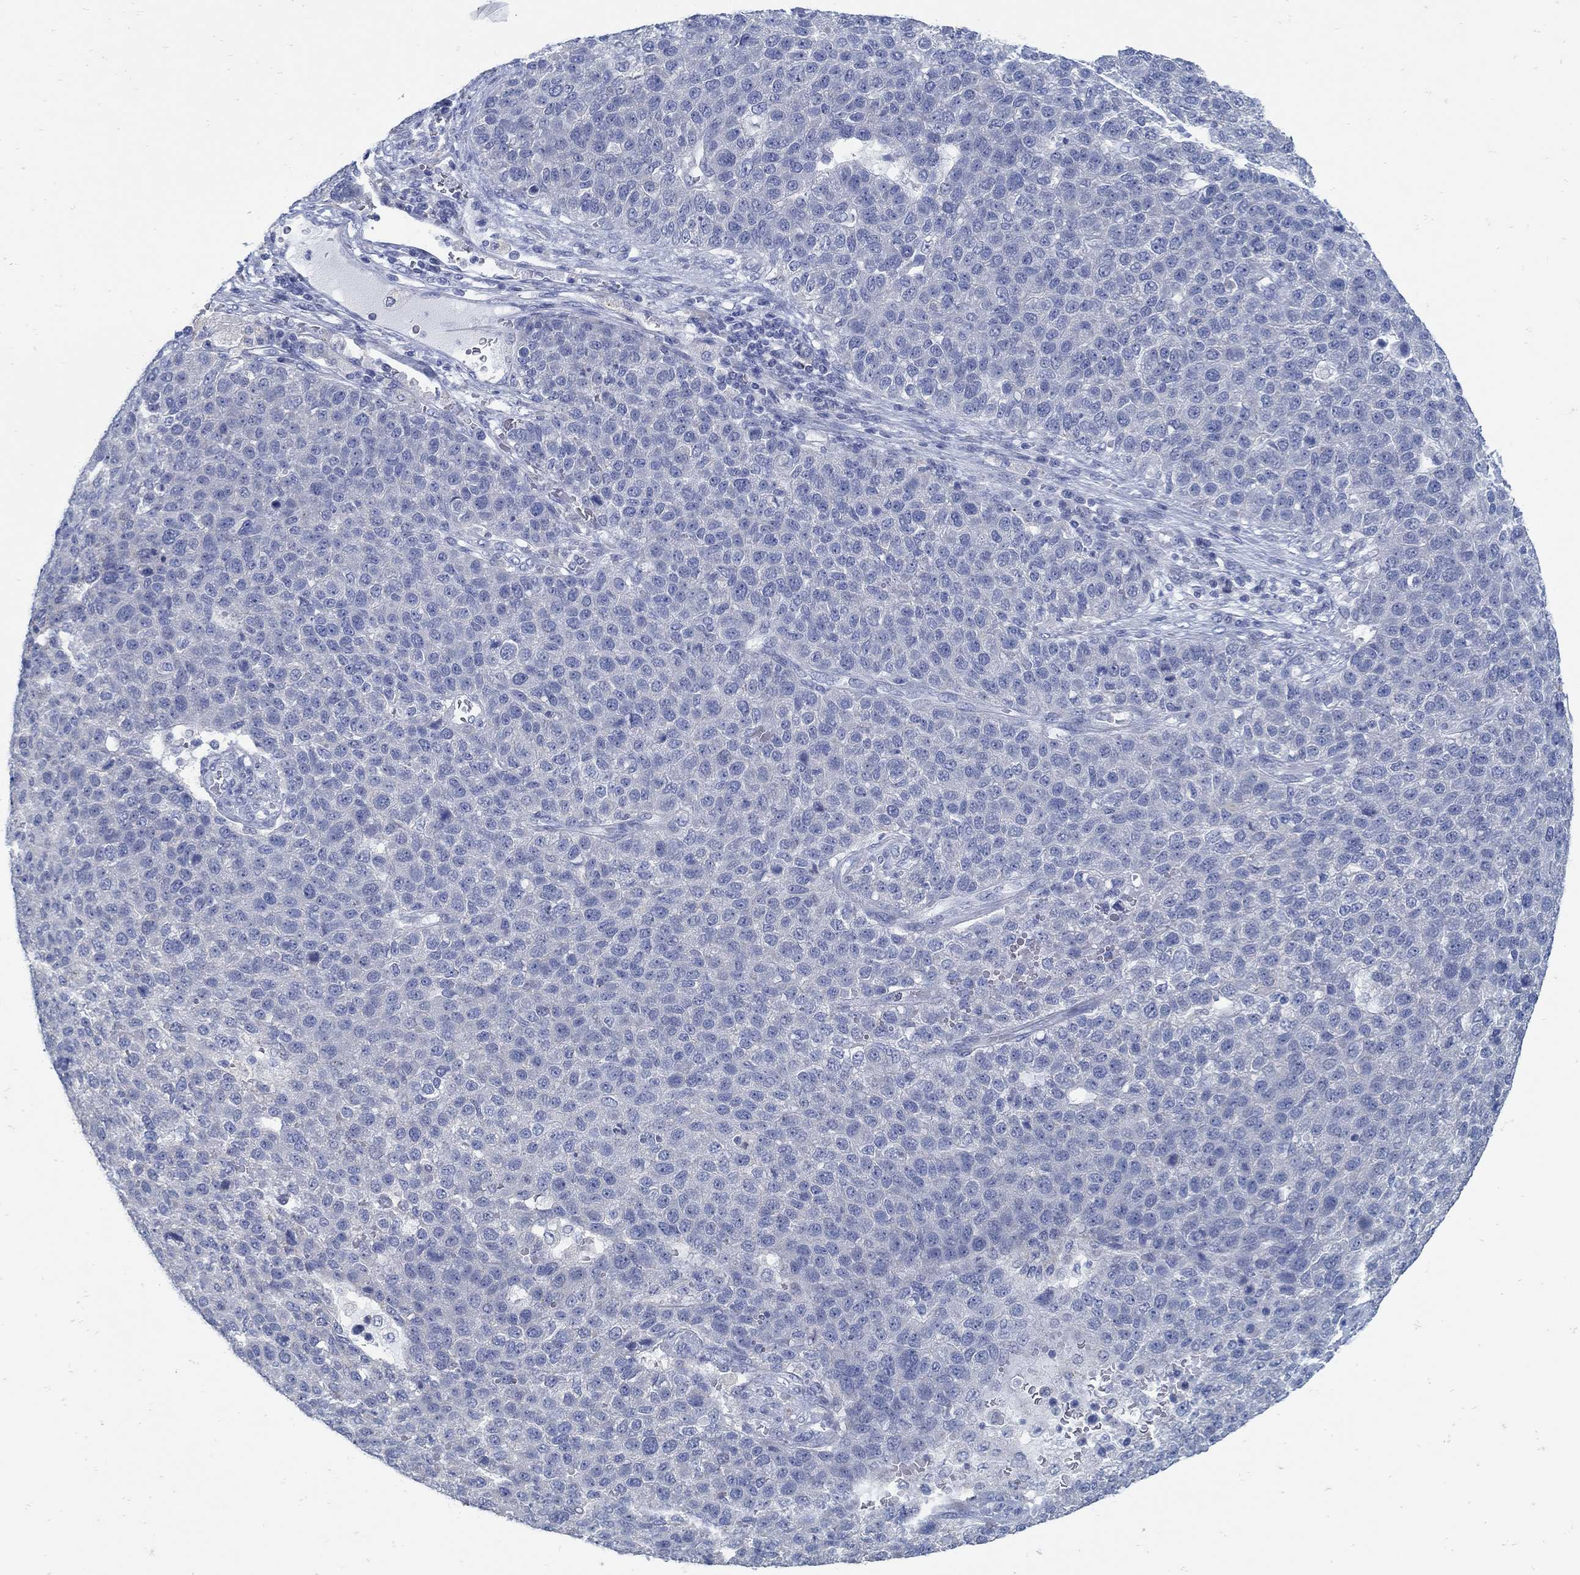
{"staining": {"intensity": "negative", "quantity": "none", "location": "none"}, "tissue": "pancreatic cancer", "cell_type": "Tumor cells", "image_type": "cancer", "snomed": [{"axis": "morphology", "description": "Adenocarcinoma, NOS"}, {"axis": "topography", "description": "Pancreas"}], "caption": "A high-resolution image shows immunohistochemistry (IHC) staining of pancreatic adenocarcinoma, which exhibits no significant staining in tumor cells.", "gene": "ZFAND4", "patient": {"sex": "female", "age": 61}}